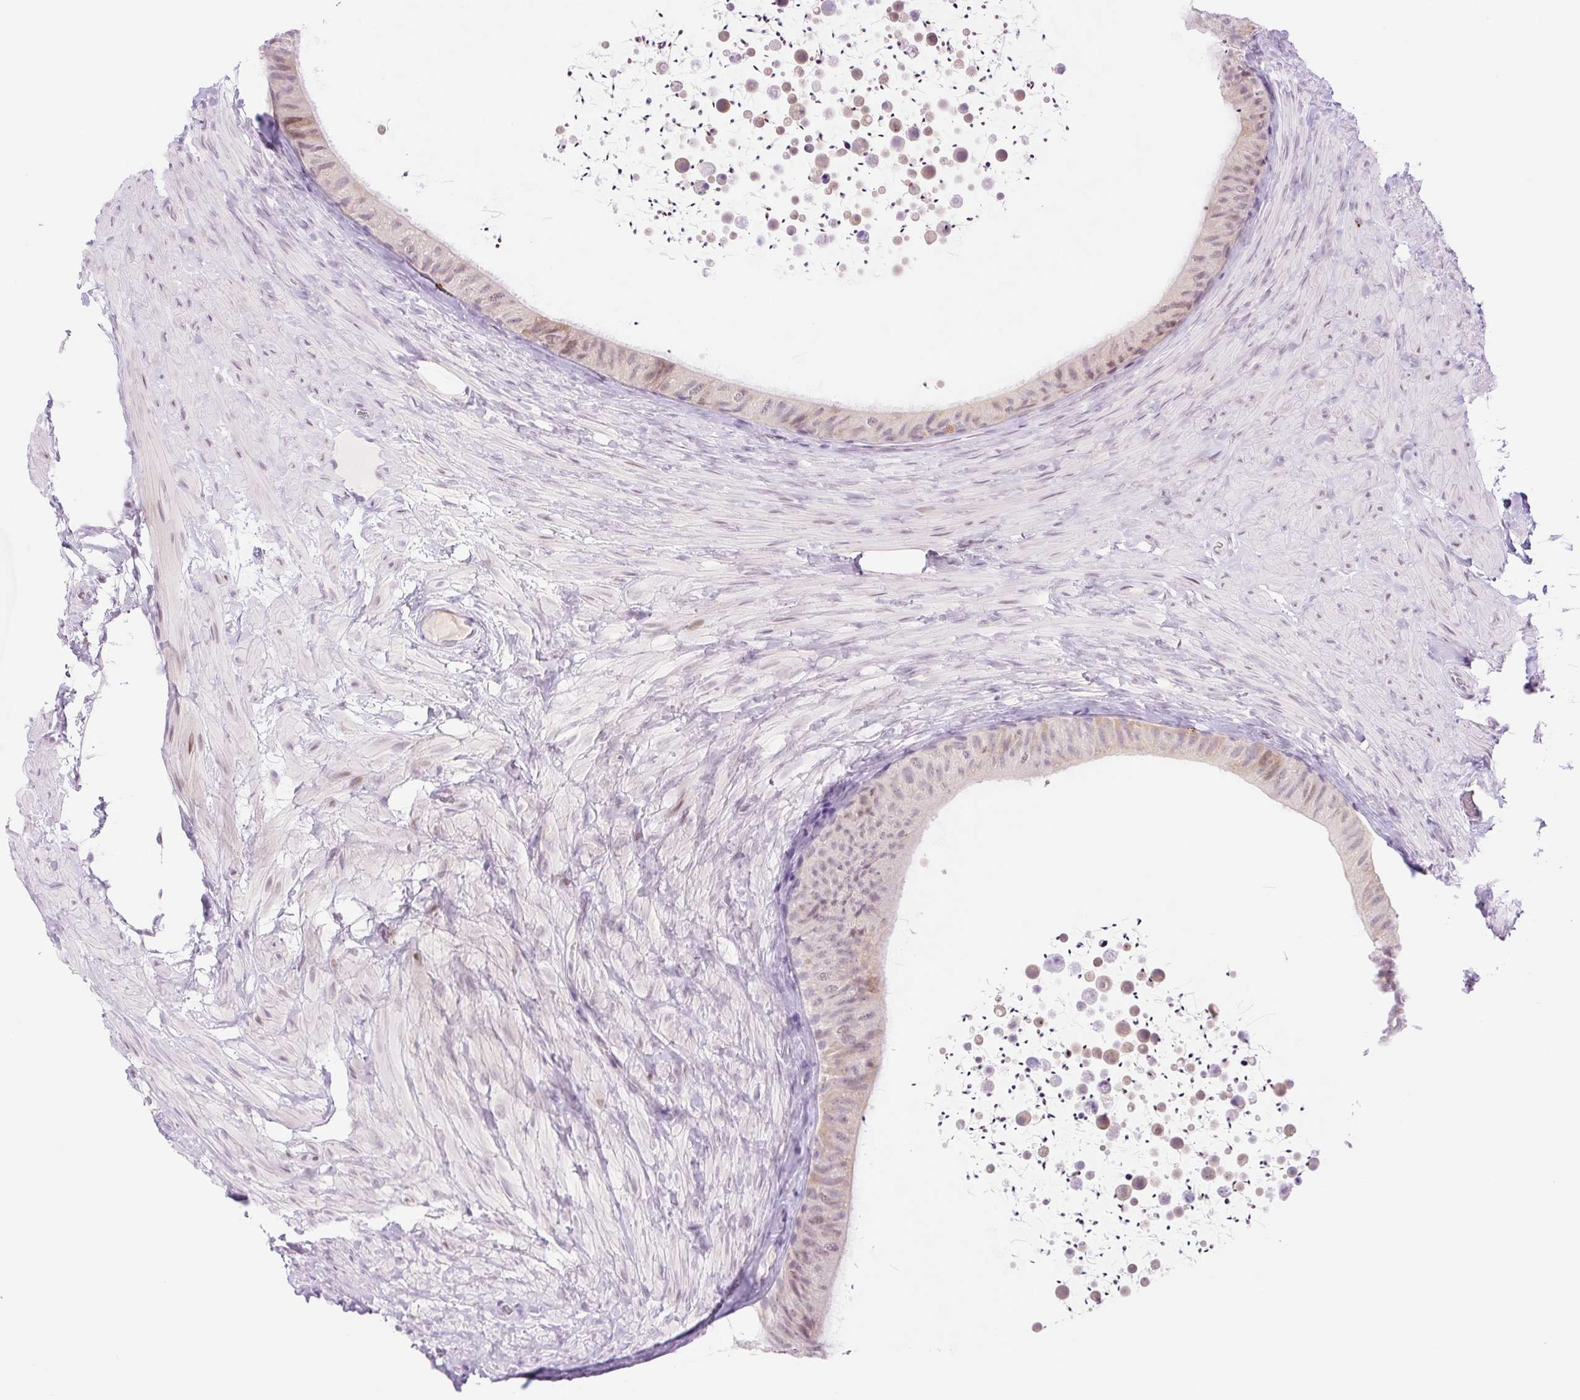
{"staining": {"intensity": "moderate", "quantity": "<25%", "location": "nuclear"}, "tissue": "epididymis", "cell_type": "Glandular cells", "image_type": "normal", "snomed": [{"axis": "morphology", "description": "Normal tissue, NOS"}, {"axis": "topography", "description": "Epididymis, spermatic cord, NOS"}, {"axis": "topography", "description": "Epididymis"}], "caption": "Immunohistochemical staining of unremarkable human epididymis reveals low levels of moderate nuclear positivity in approximately <25% of glandular cells.", "gene": "SPRYD4", "patient": {"sex": "male", "age": 31}}